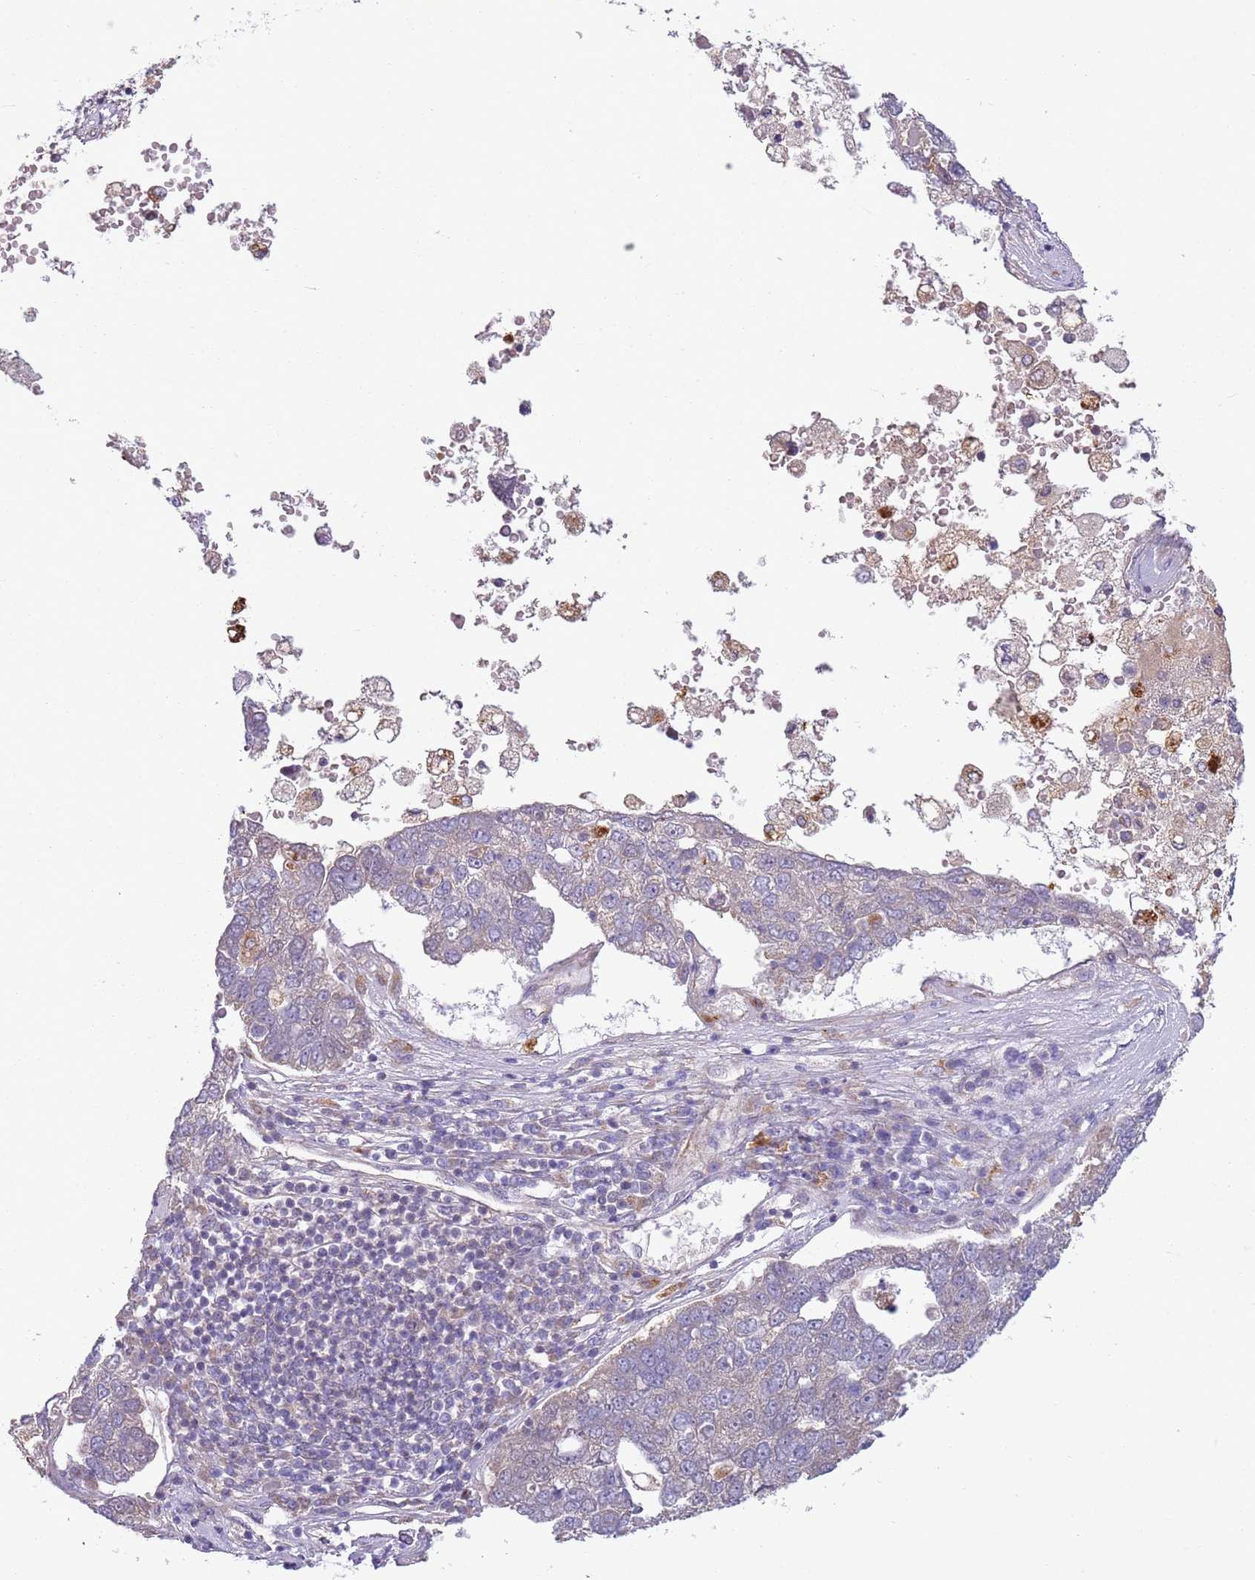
{"staining": {"intensity": "weak", "quantity": "<25%", "location": "cytoplasmic/membranous"}, "tissue": "pancreatic cancer", "cell_type": "Tumor cells", "image_type": "cancer", "snomed": [{"axis": "morphology", "description": "Adenocarcinoma, NOS"}, {"axis": "topography", "description": "Pancreas"}], "caption": "Tumor cells are negative for brown protein staining in pancreatic adenocarcinoma.", "gene": "SKOR2", "patient": {"sex": "female", "age": 61}}